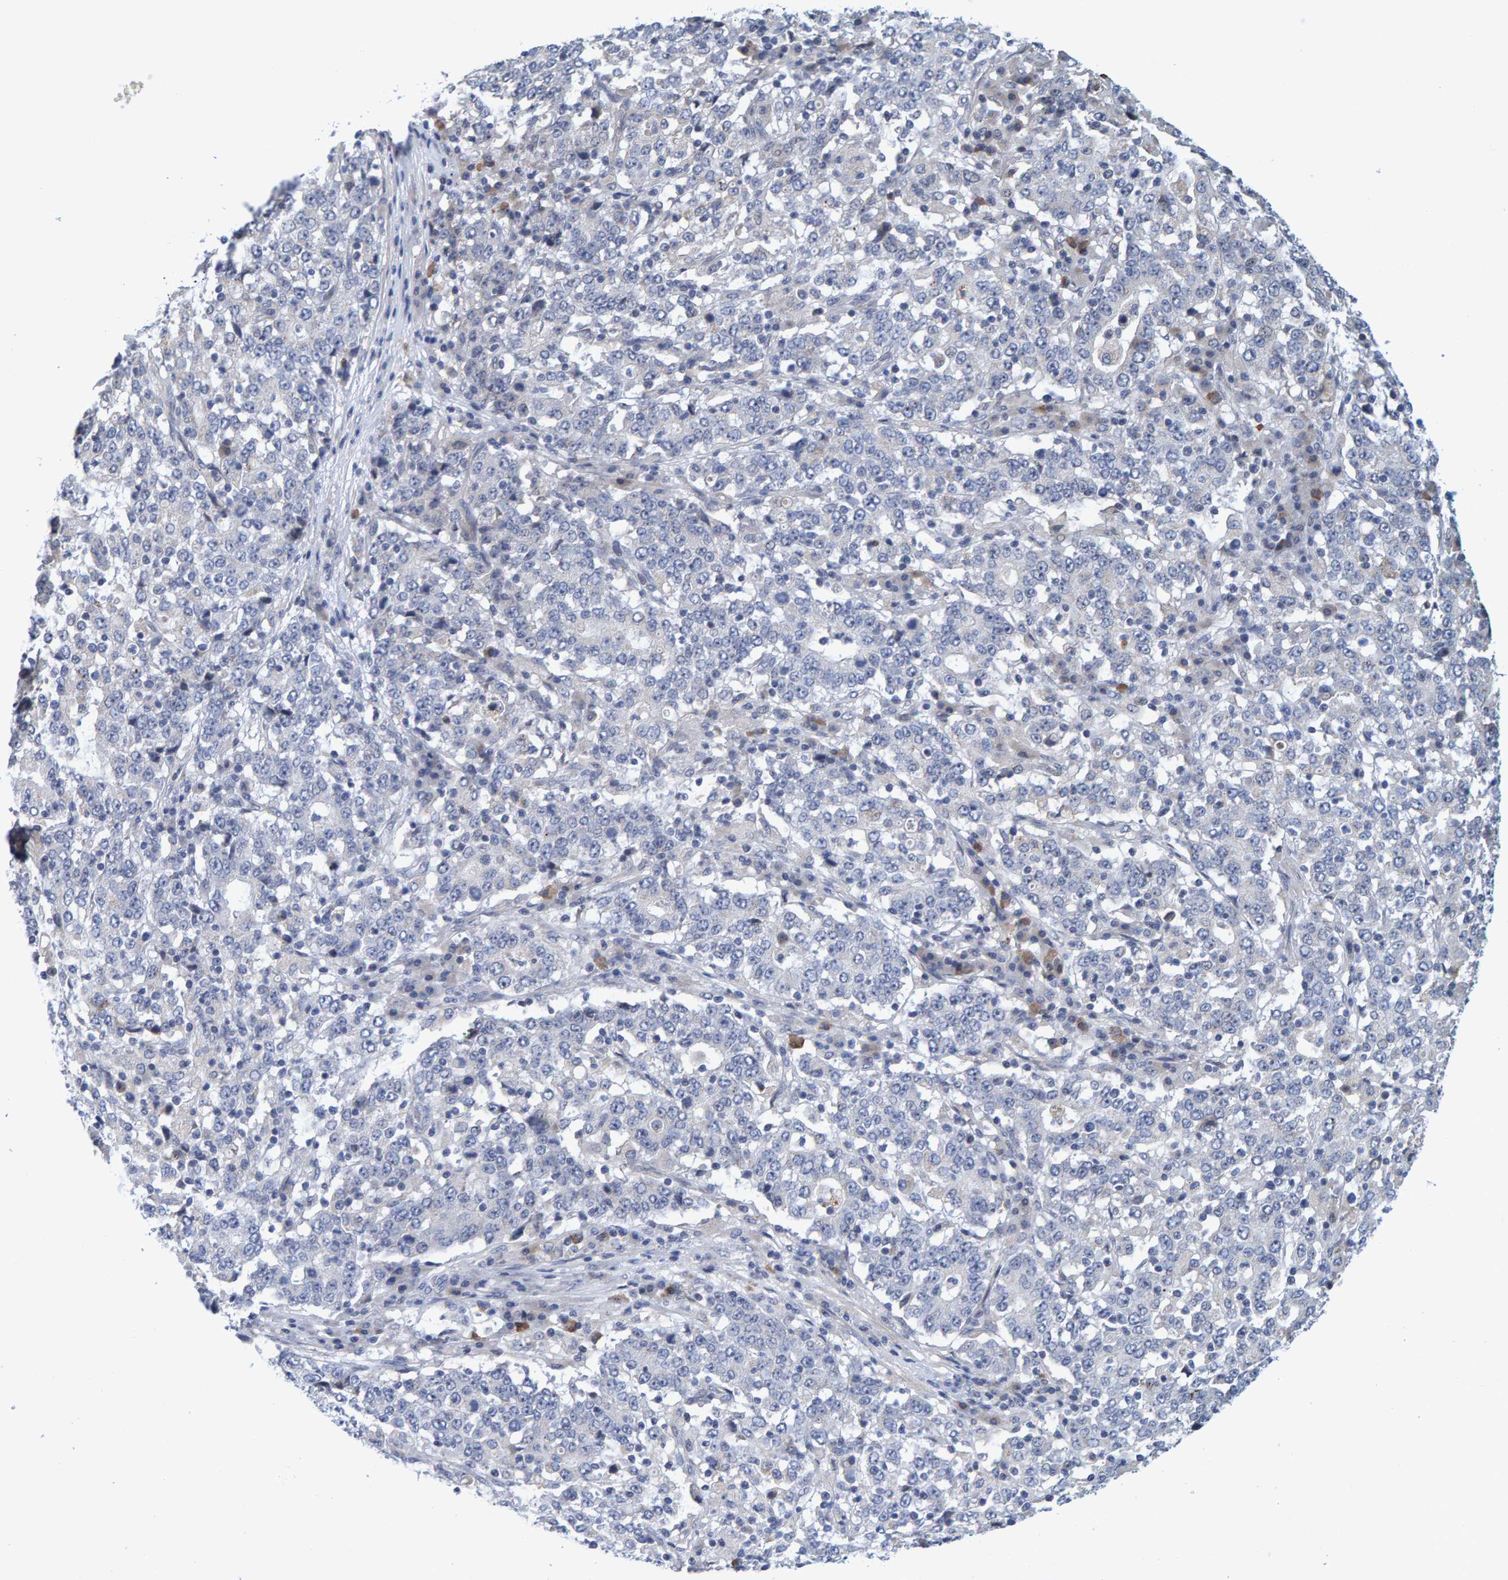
{"staining": {"intensity": "negative", "quantity": "none", "location": "none"}, "tissue": "stomach cancer", "cell_type": "Tumor cells", "image_type": "cancer", "snomed": [{"axis": "morphology", "description": "Adenocarcinoma, NOS"}, {"axis": "topography", "description": "Stomach"}], "caption": "The immunohistochemistry (IHC) photomicrograph has no significant expression in tumor cells of stomach cancer (adenocarcinoma) tissue.", "gene": "ZNF77", "patient": {"sex": "male", "age": 59}}